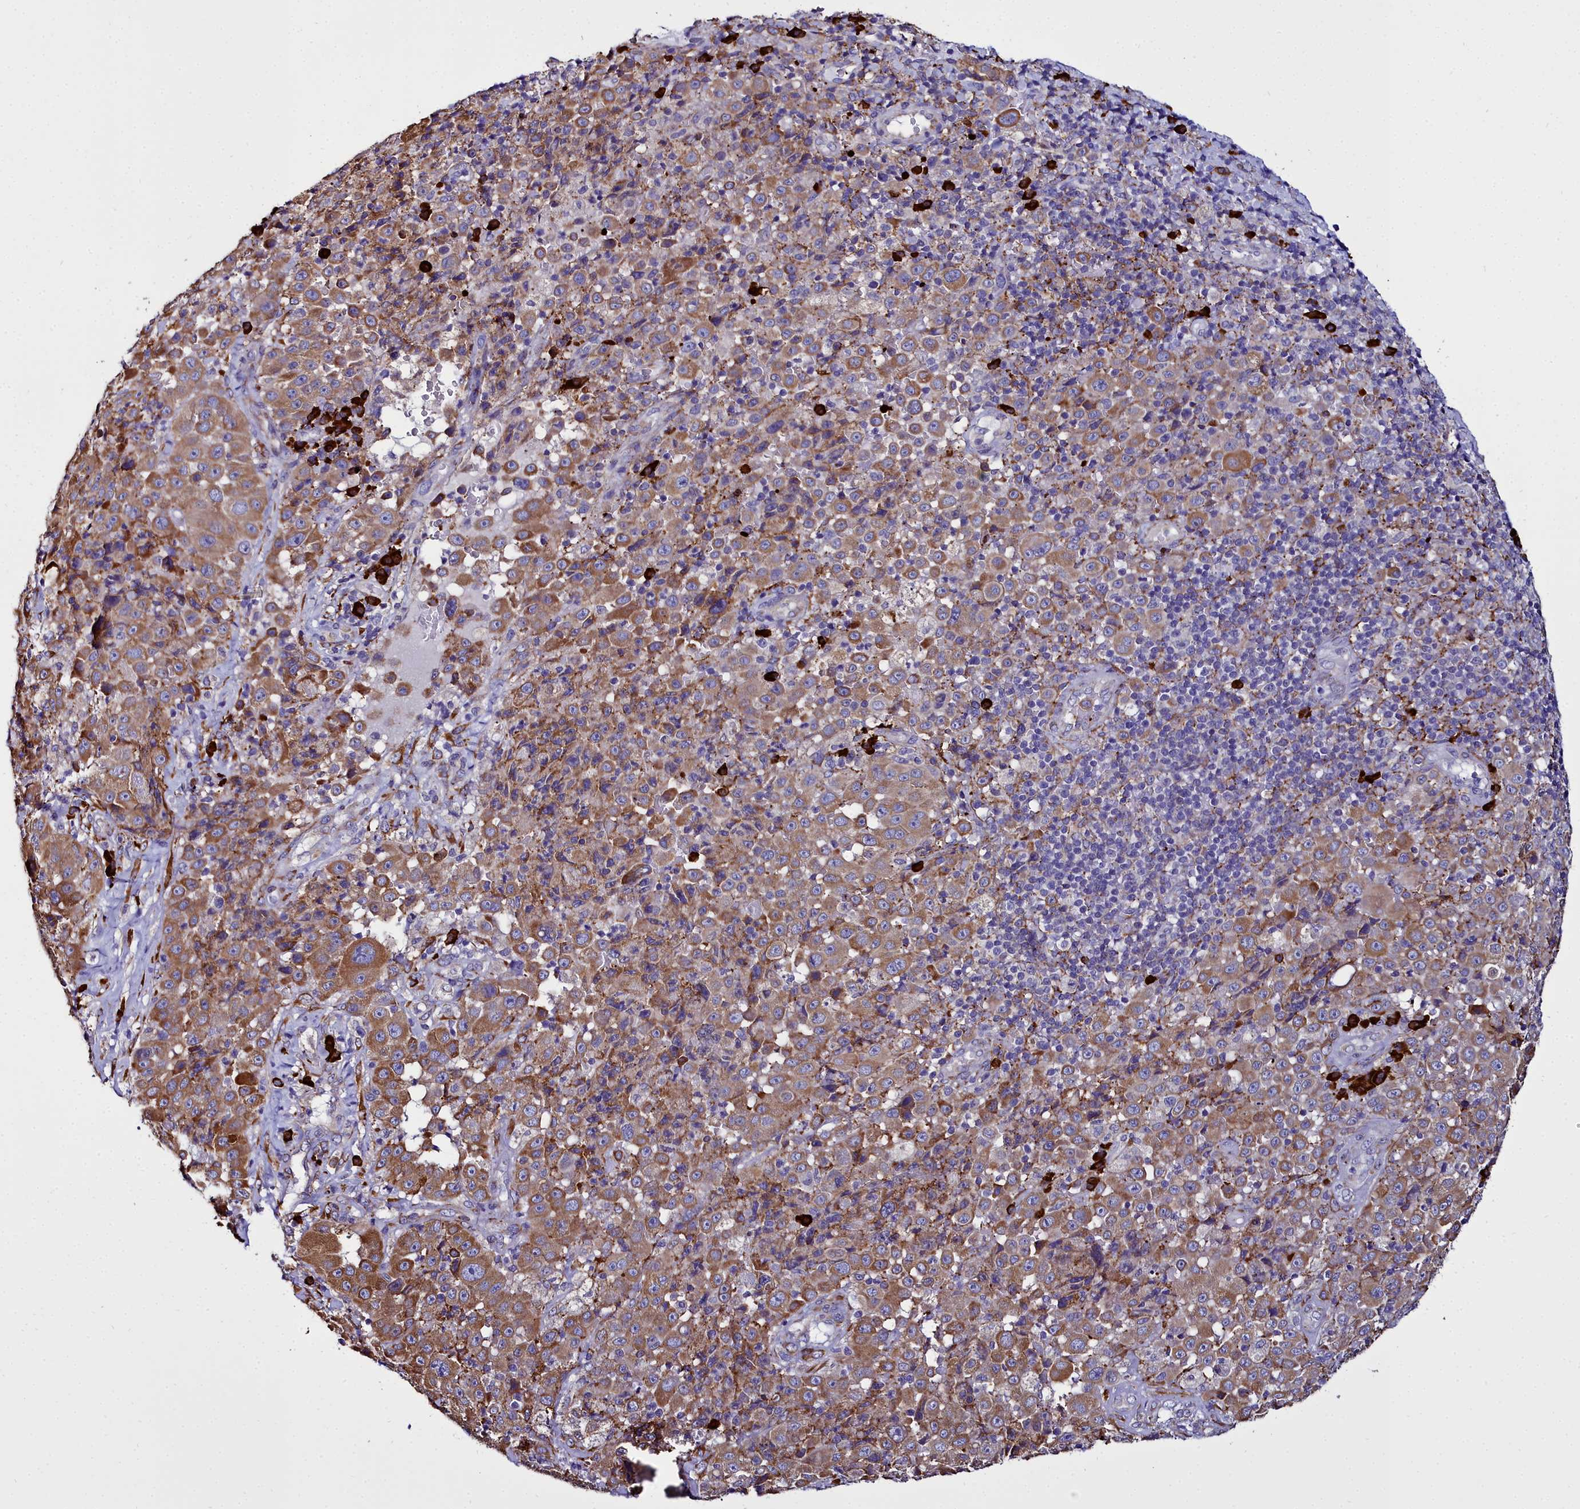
{"staining": {"intensity": "moderate", "quantity": ">75%", "location": "cytoplasmic/membranous"}, "tissue": "melanoma", "cell_type": "Tumor cells", "image_type": "cancer", "snomed": [{"axis": "morphology", "description": "Malignant melanoma, Metastatic site"}, {"axis": "topography", "description": "Lymph node"}], "caption": "IHC of melanoma exhibits medium levels of moderate cytoplasmic/membranous positivity in approximately >75% of tumor cells.", "gene": "TXNDC5", "patient": {"sex": "male", "age": 62}}